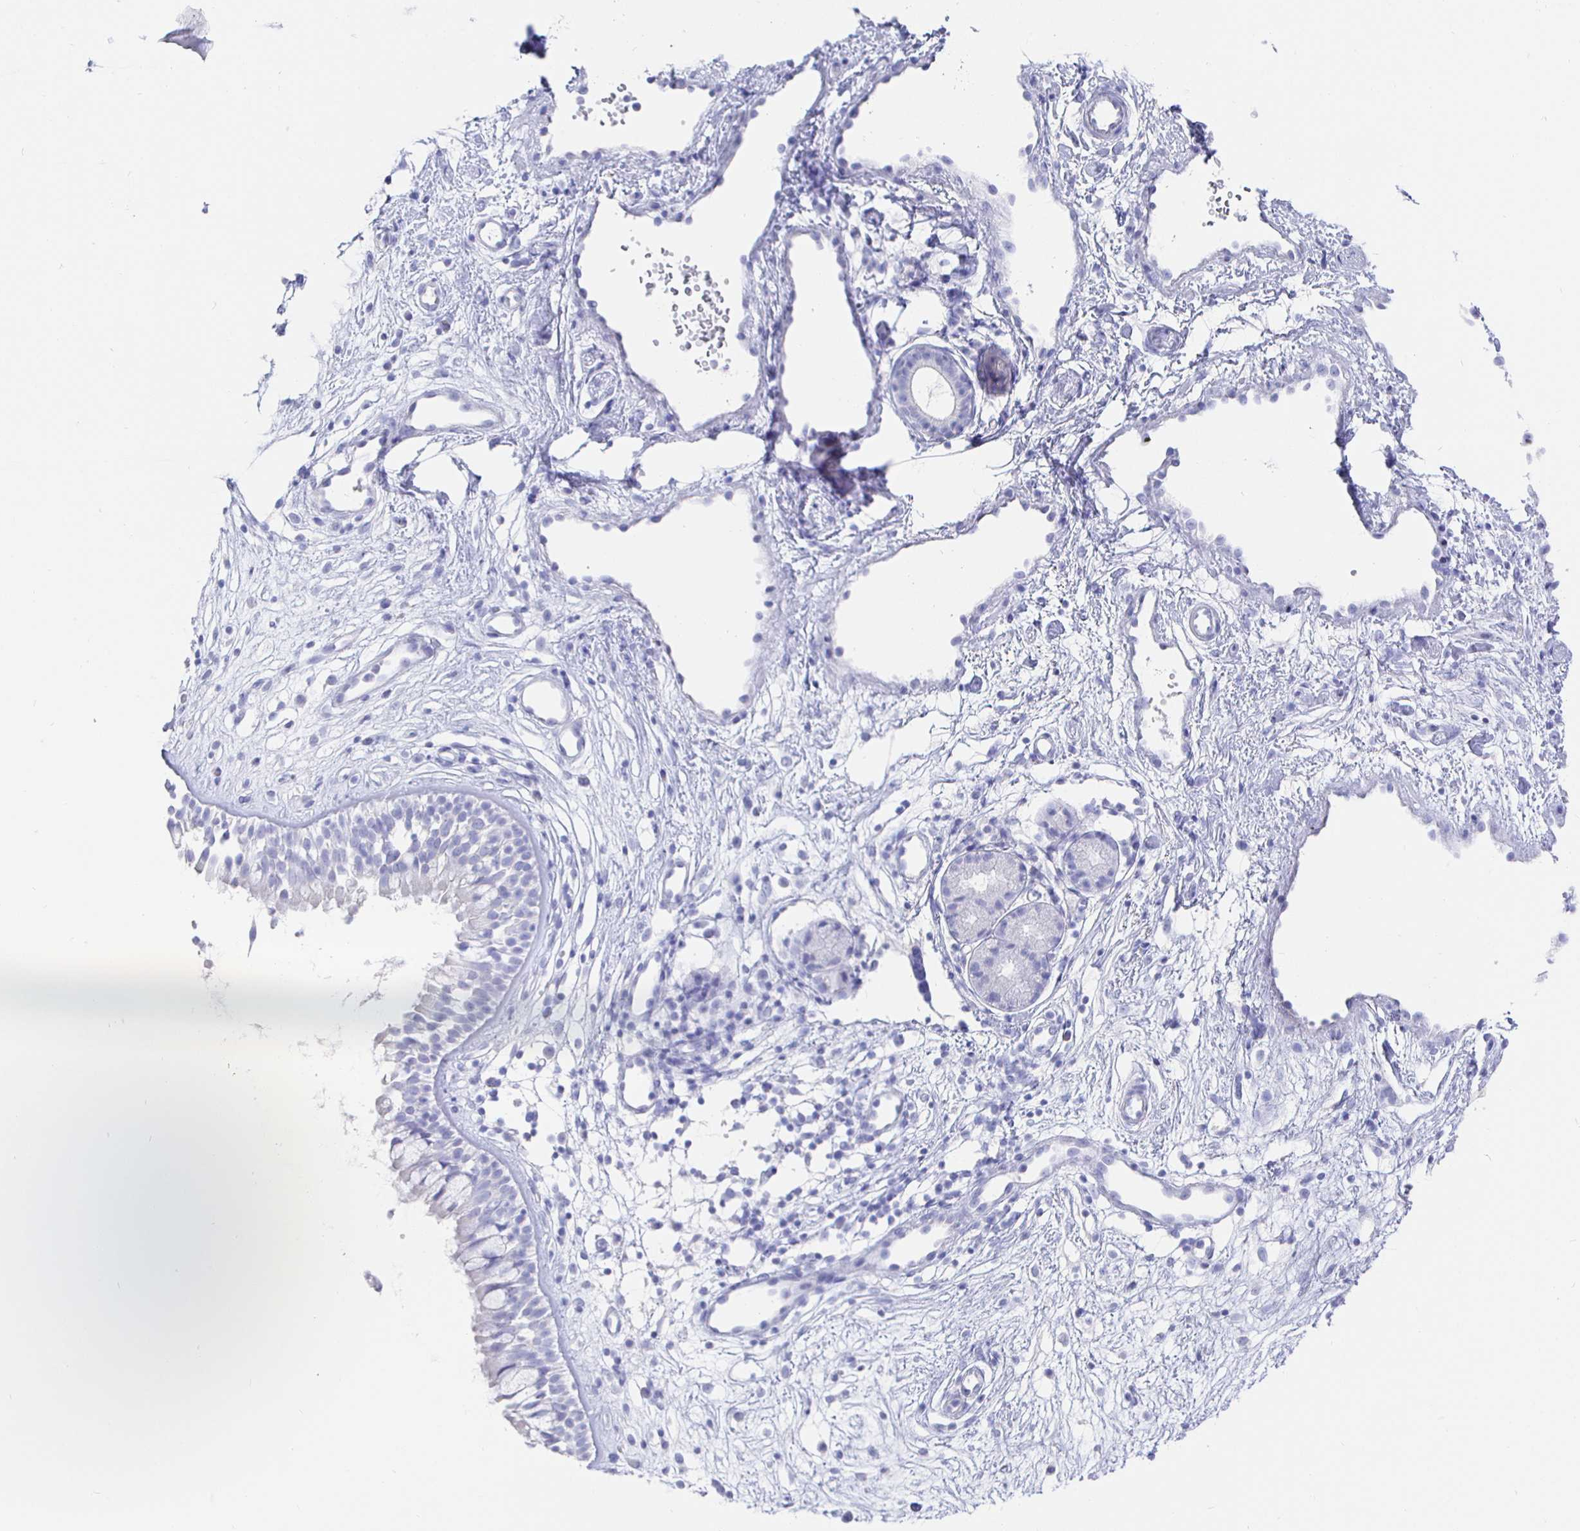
{"staining": {"intensity": "negative", "quantity": "none", "location": "none"}, "tissue": "nasopharynx", "cell_type": "Respiratory epithelial cells", "image_type": "normal", "snomed": [{"axis": "morphology", "description": "Normal tissue, NOS"}, {"axis": "topography", "description": "Nasopharynx"}], "caption": "This photomicrograph is of unremarkable nasopharynx stained with IHC to label a protein in brown with the nuclei are counter-stained blue. There is no staining in respiratory epithelial cells.", "gene": "CLCA1", "patient": {"sex": "male", "age": 32}}